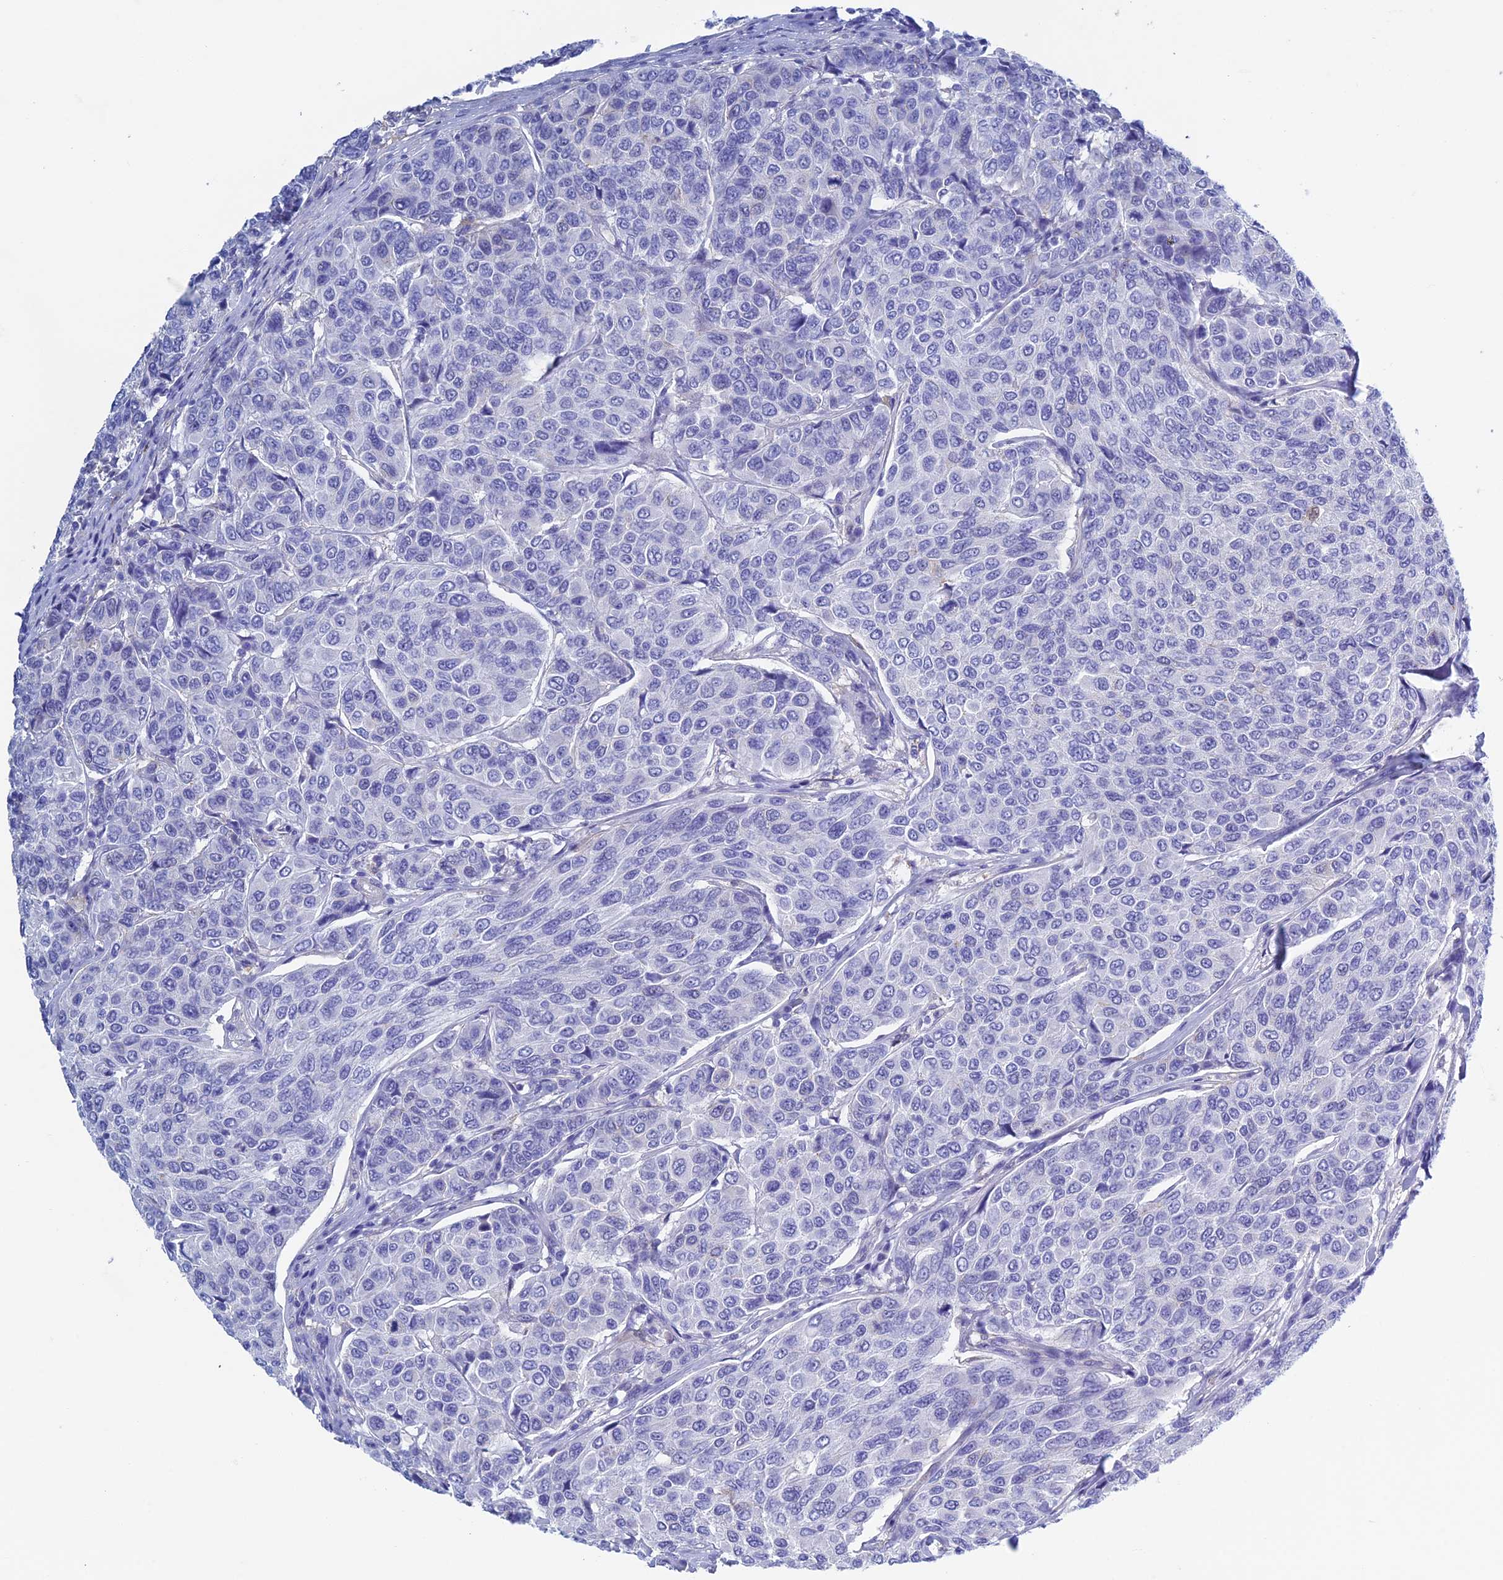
{"staining": {"intensity": "negative", "quantity": "none", "location": "none"}, "tissue": "breast cancer", "cell_type": "Tumor cells", "image_type": "cancer", "snomed": [{"axis": "morphology", "description": "Duct carcinoma"}, {"axis": "topography", "description": "Breast"}], "caption": "IHC of breast infiltrating ductal carcinoma demonstrates no positivity in tumor cells.", "gene": "KCNK17", "patient": {"sex": "female", "age": 55}}